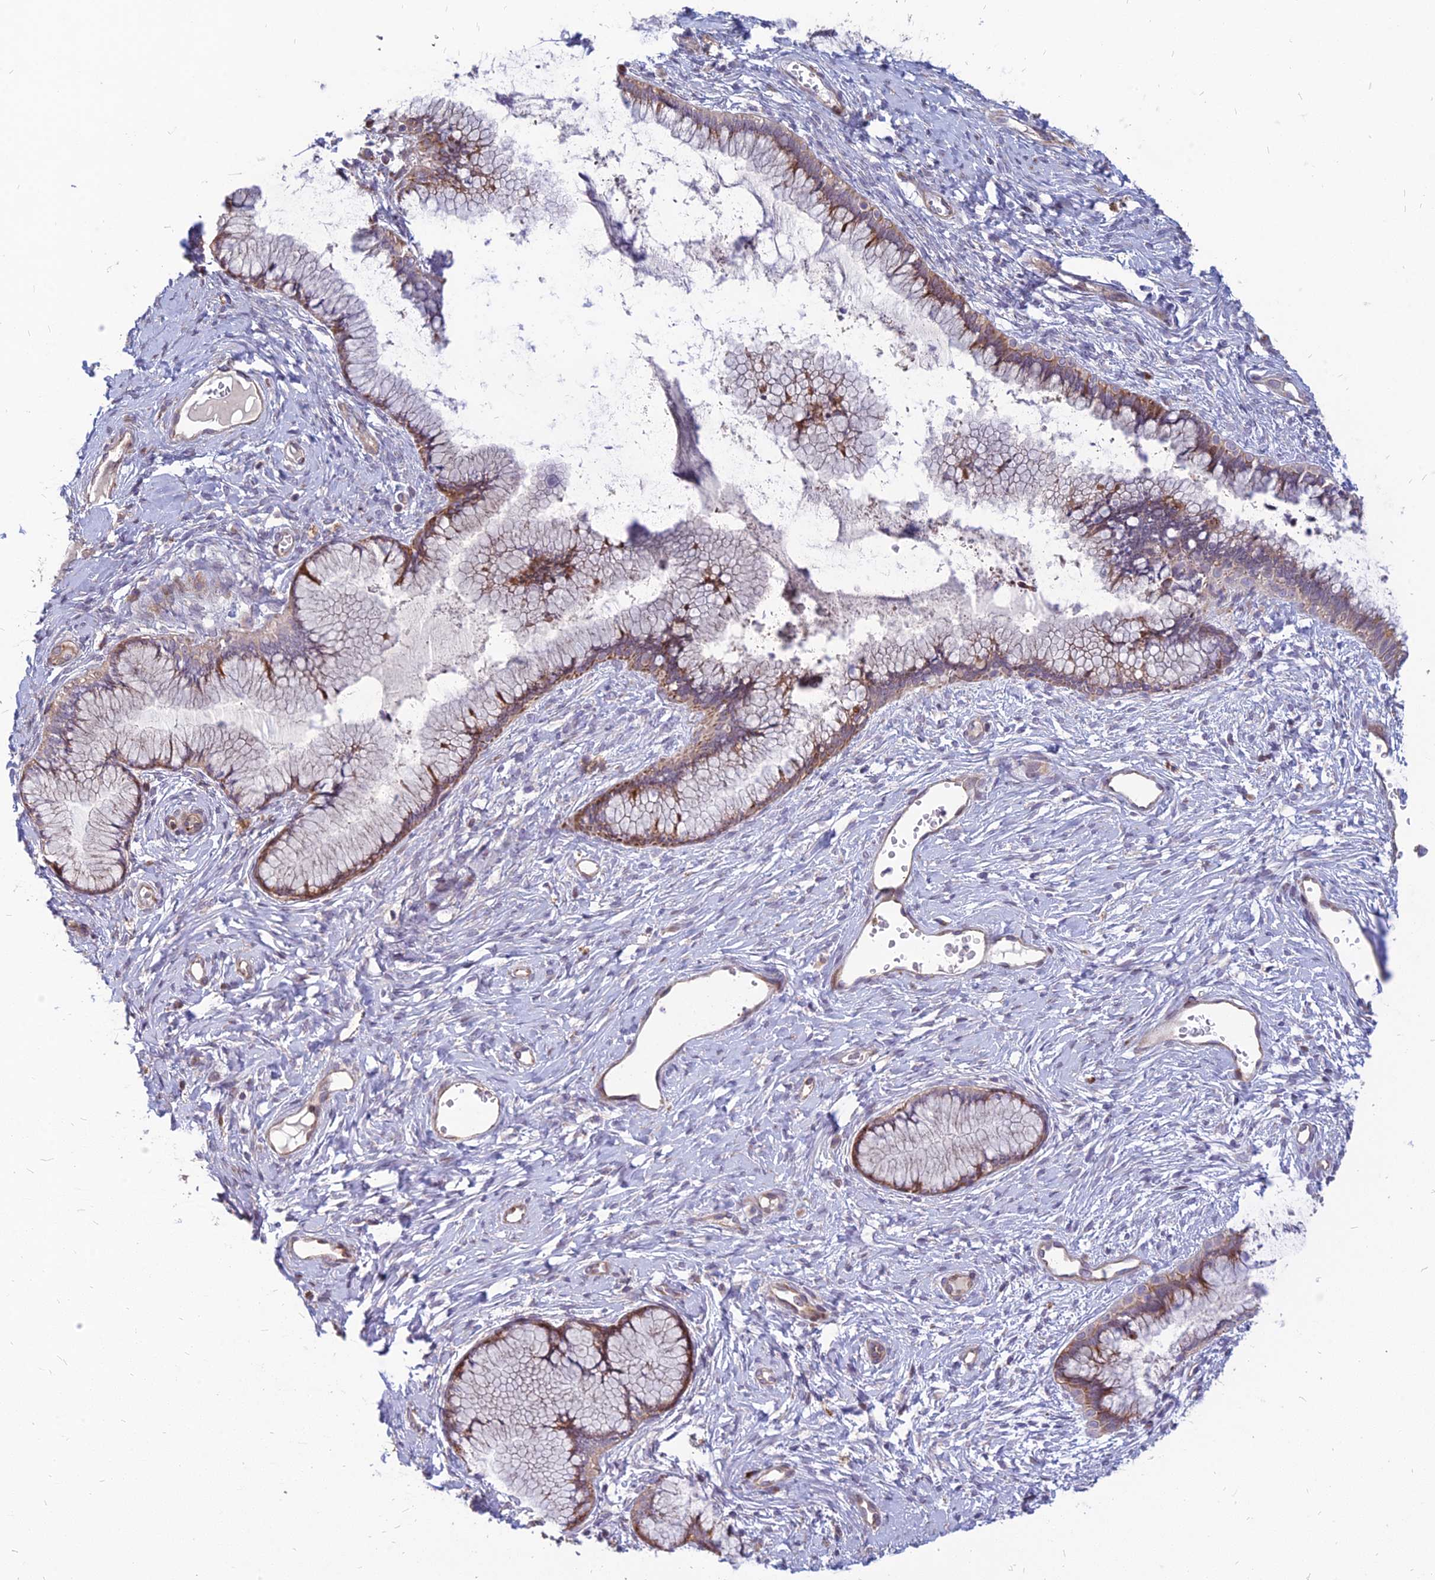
{"staining": {"intensity": "moderate", "quantity": "25%-75%", "location": "cytoplasmic/membranous"}, "tissue": "cervix", "cell_type": "Glandular cells", "image_type": "normal", "snomed": [{"axis": "morphology", "description": "Normal tissue, NOS"}, {"axis": "topography", "description": "Cervix"}], "caption": "Protein expression analysis of benign cervix displays moderate cytoplasmic/membranous staining in approximately 25%-75% of glandular cells. Nuclei are stained in blue.", "gene": "ST3GAL6", "patient": {"sex": "female", "age": 42}}